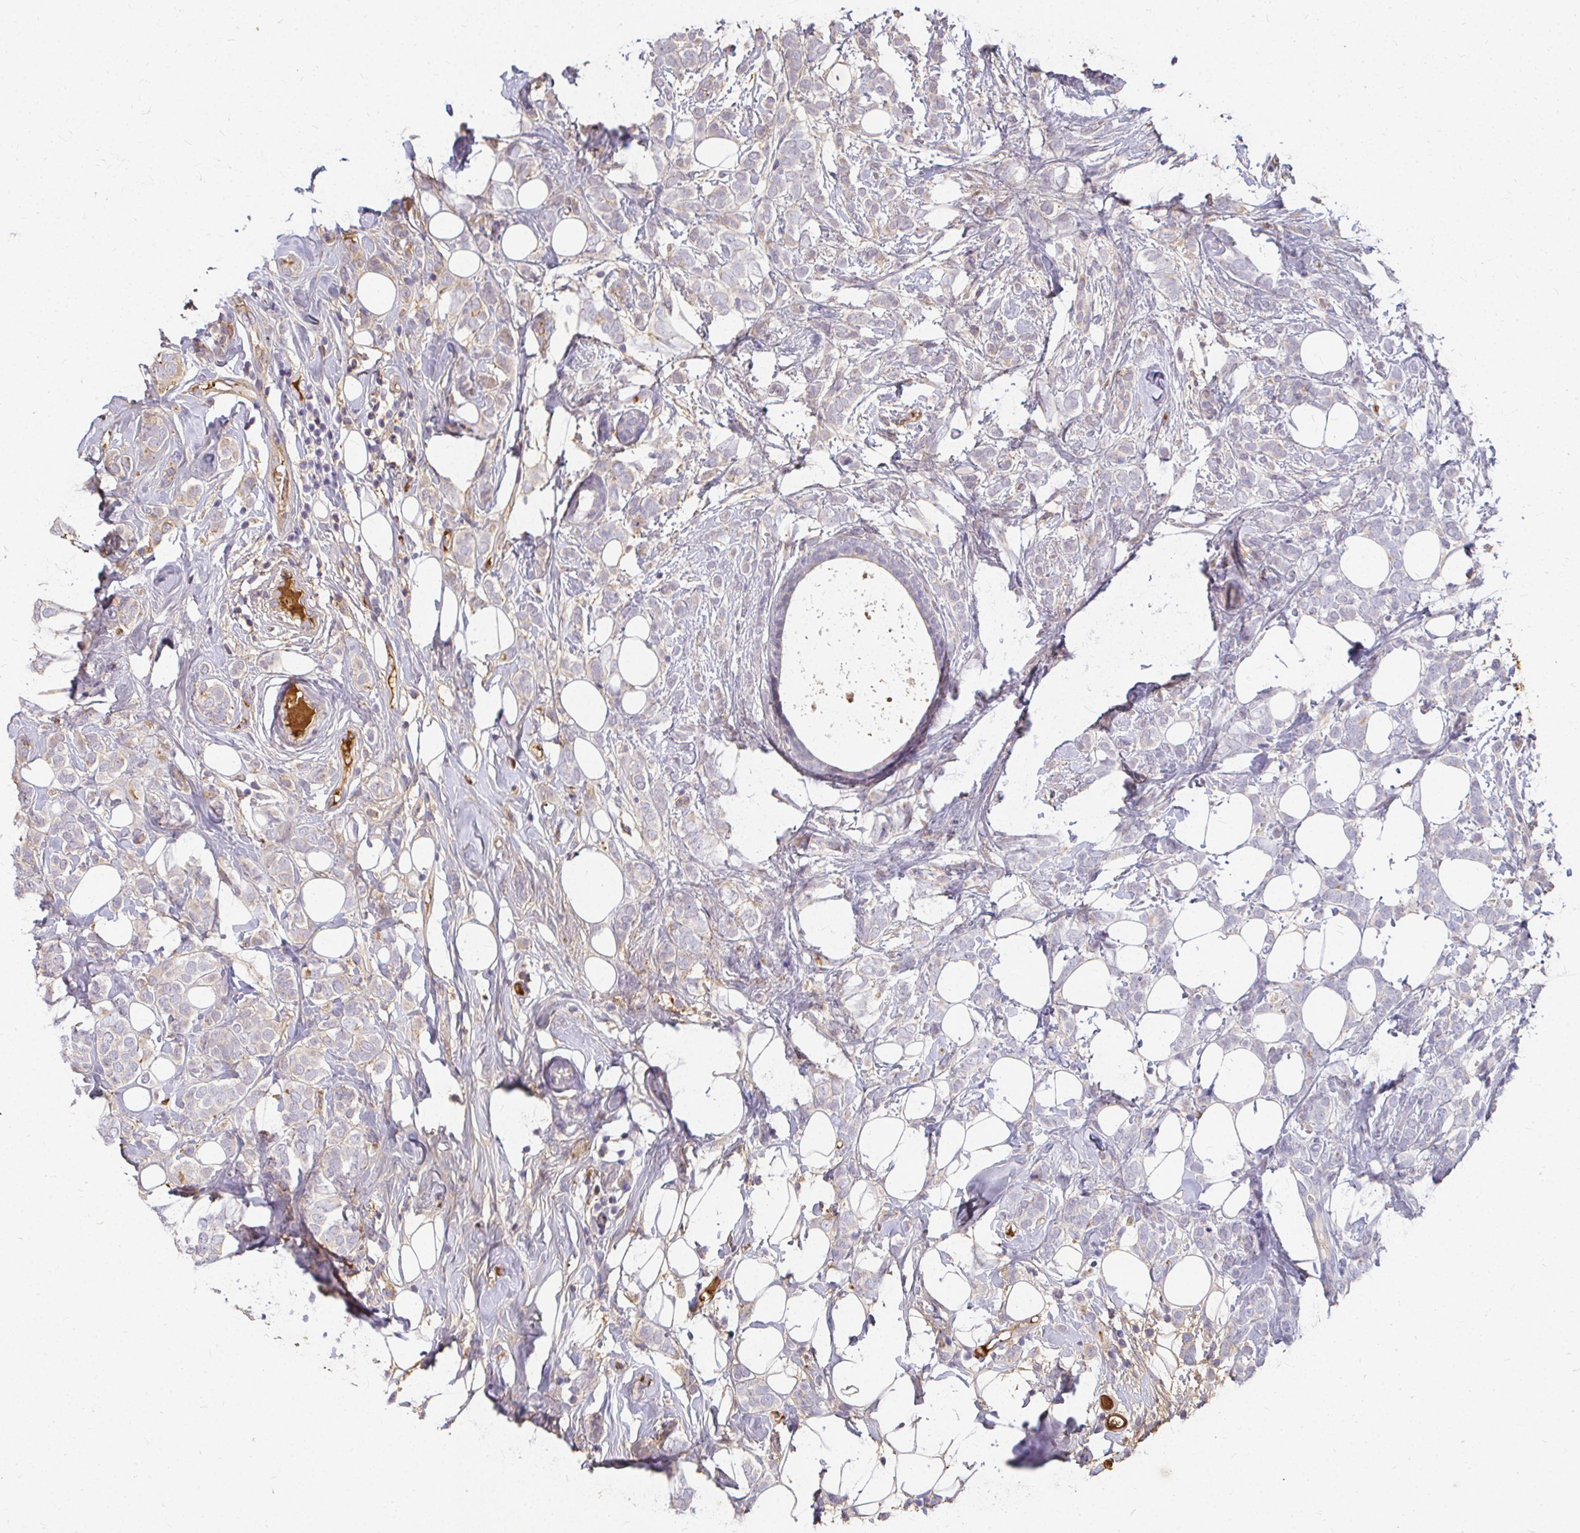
{"staining": {"intensity": "negative", "quantity": "none", "location": "none"}, "tissue": "breast cancer", "cell_type": "Tumor cells", "image_type": "cancer", "snomed": [{"axis": "morphology", "description": "Lobular carcinoma"}, {"axis": "topography", "description": "Breast"}], "caption": "An IHC photomicrograph of breast cancer (lobular carcinoma) is shown. There is no staining in tumor cells of breast cancer (lobular carcinoma).", "gene": "LOXL4", "patient": {"sex": "female", "age": 49}}